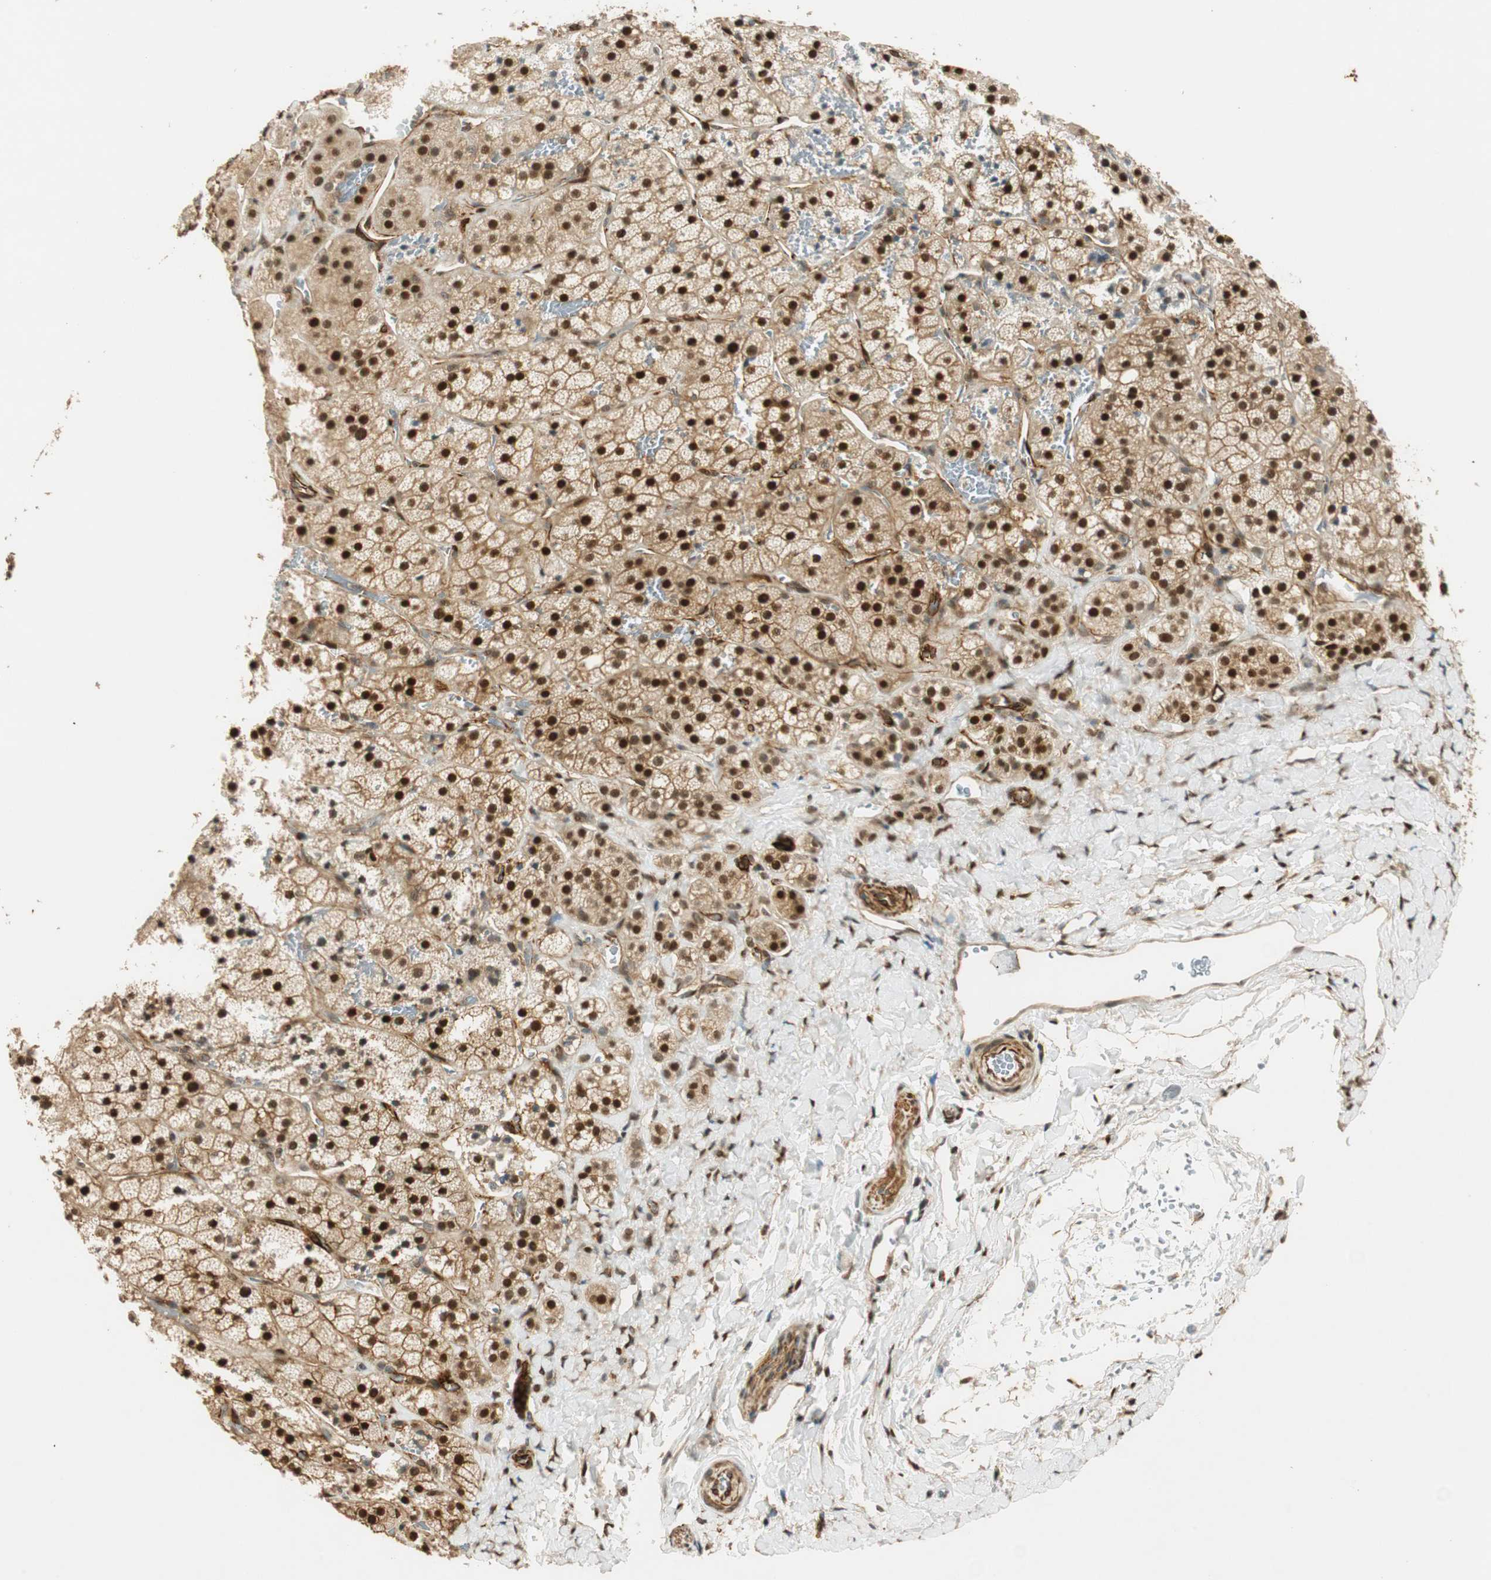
{"staining": {"intensity": "moderate", "quantity": ">75%", "location": "cytoplasmic/membranous,nuclear"}, "tissue": "adrenal gland", "cell_type": "Glandular cells", "image_type": "normal", "snomed": [{"axis": "morphology", "description": "Normal tissue, NOS"}, {"axis": "topography", "description": "Adrenal gland"}], "caption": "DAB immunohistochemical staining of benign adrenal gland exhibits moderate cytoplasmic/membranous,nuclear protein staining in about >75% of glandular cells.", "gene": "NES", "patient": {"sex": "female", "age": 44}}